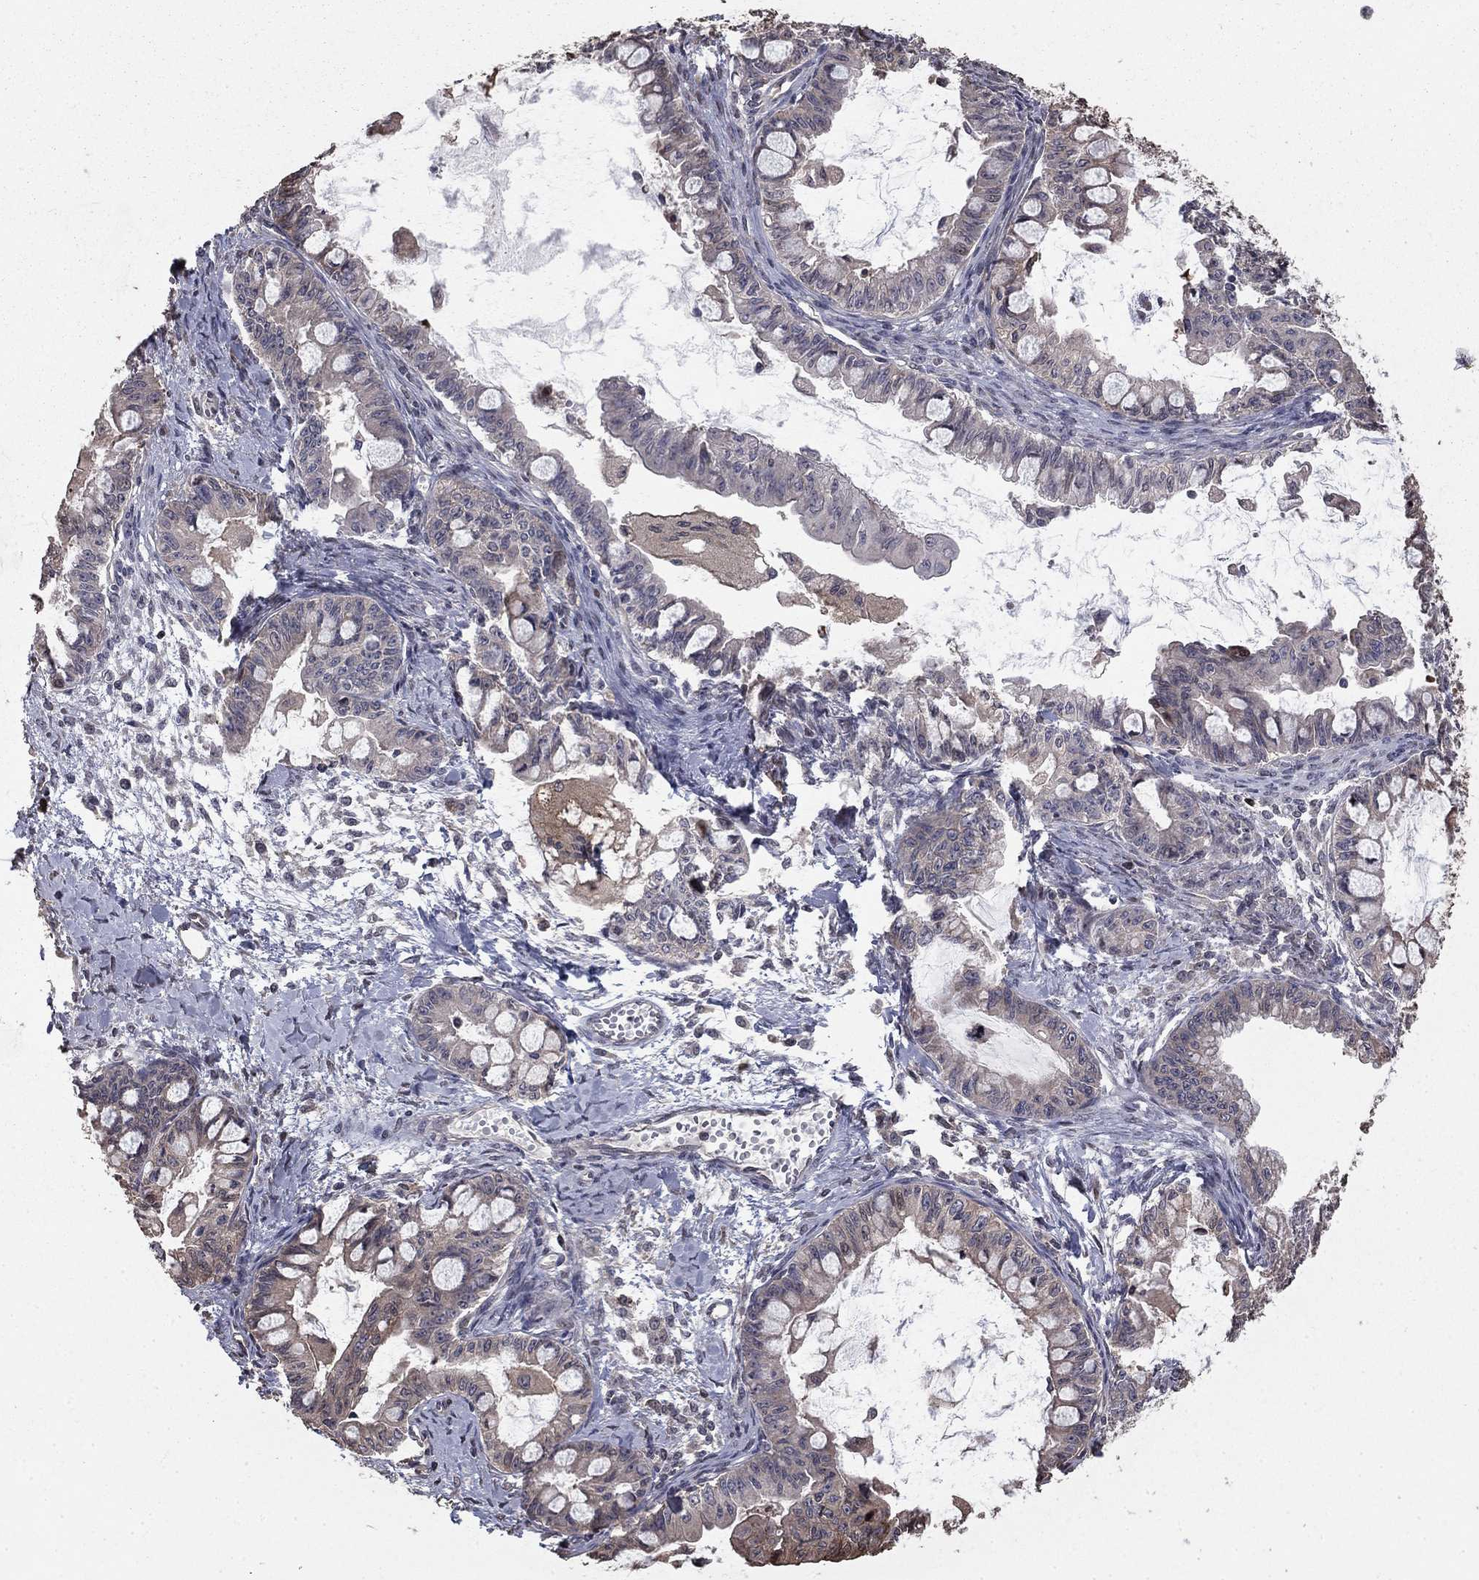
{"staining": {"intensity": "weak", "quantity": "<25%", "location": "cytoplasmic/membranous"}, "tissue": "ovarian cancer", "cell_type": "Tumor cells", "image_type": "cancer", "snomed": [{"axis": "morphology", "description": "Cystadenocarcinoma, mucinous, NOS"}, {"axis": "topography", "description": "Ovary"}], "caption": "Immunohistochemistry of human ovarian cancer exhibits no staining in tumor cells.", "gene": "GYG1", "patient": {"sex": "female", "age": 63}}